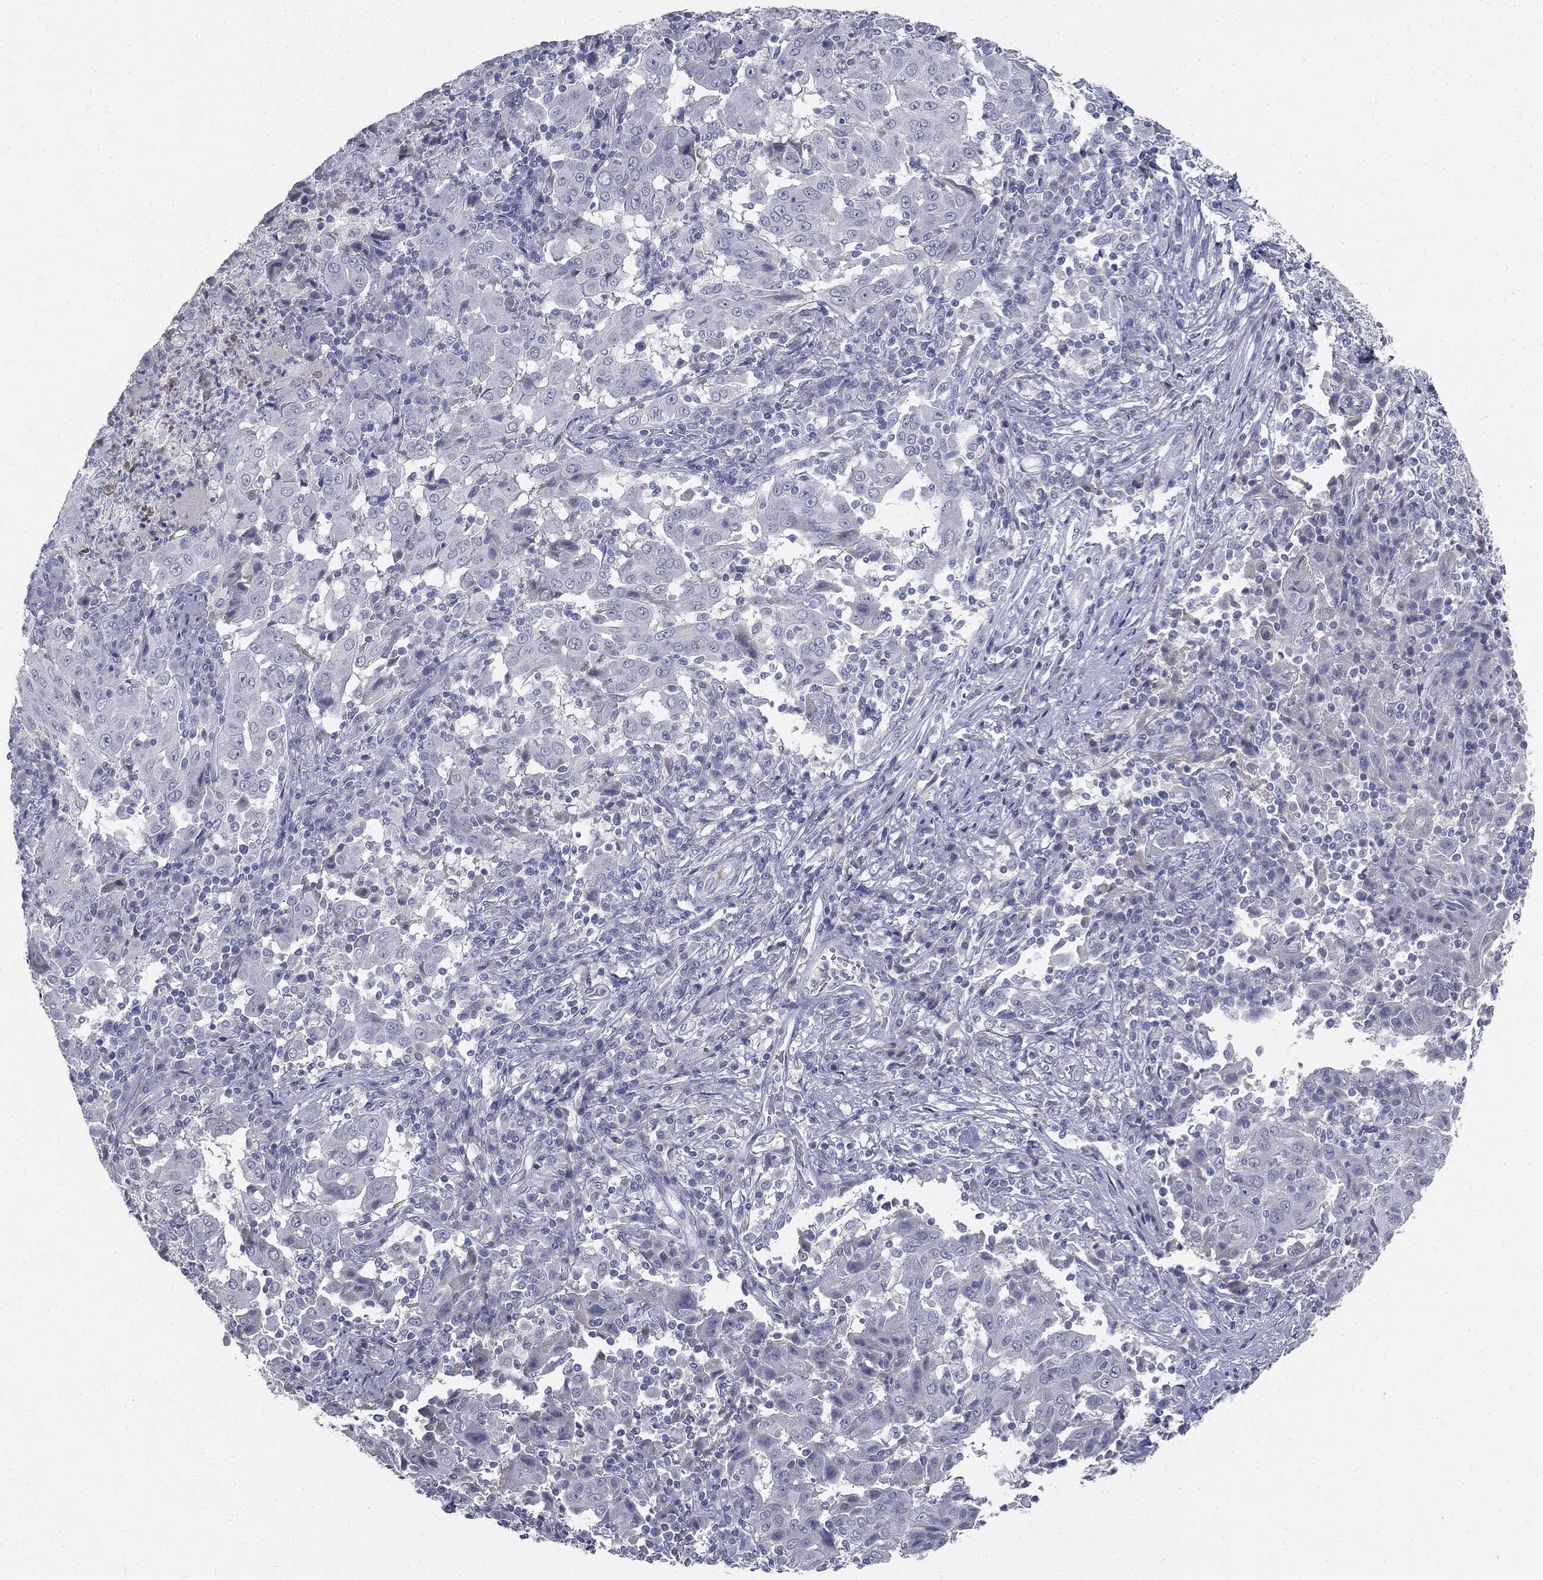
{"staining": {"intensity": "negative", "quantity": "none", "location": "none"}, "tissue": "pancreatic cancer", "cell_type": "Tumor cells", "image_type": "cancer", "snomed": [{"axis": "morphology", "description": "Adenocarcinoma, NOS"}, {"axis": "topography", "description": "Pancreas"}], "caption": "Human pancreatic cancer stained for a protein using IHC shows no positivity in tumor cells.", "gene": "AFP", "patient": {"sex": "male", "age": 63}}